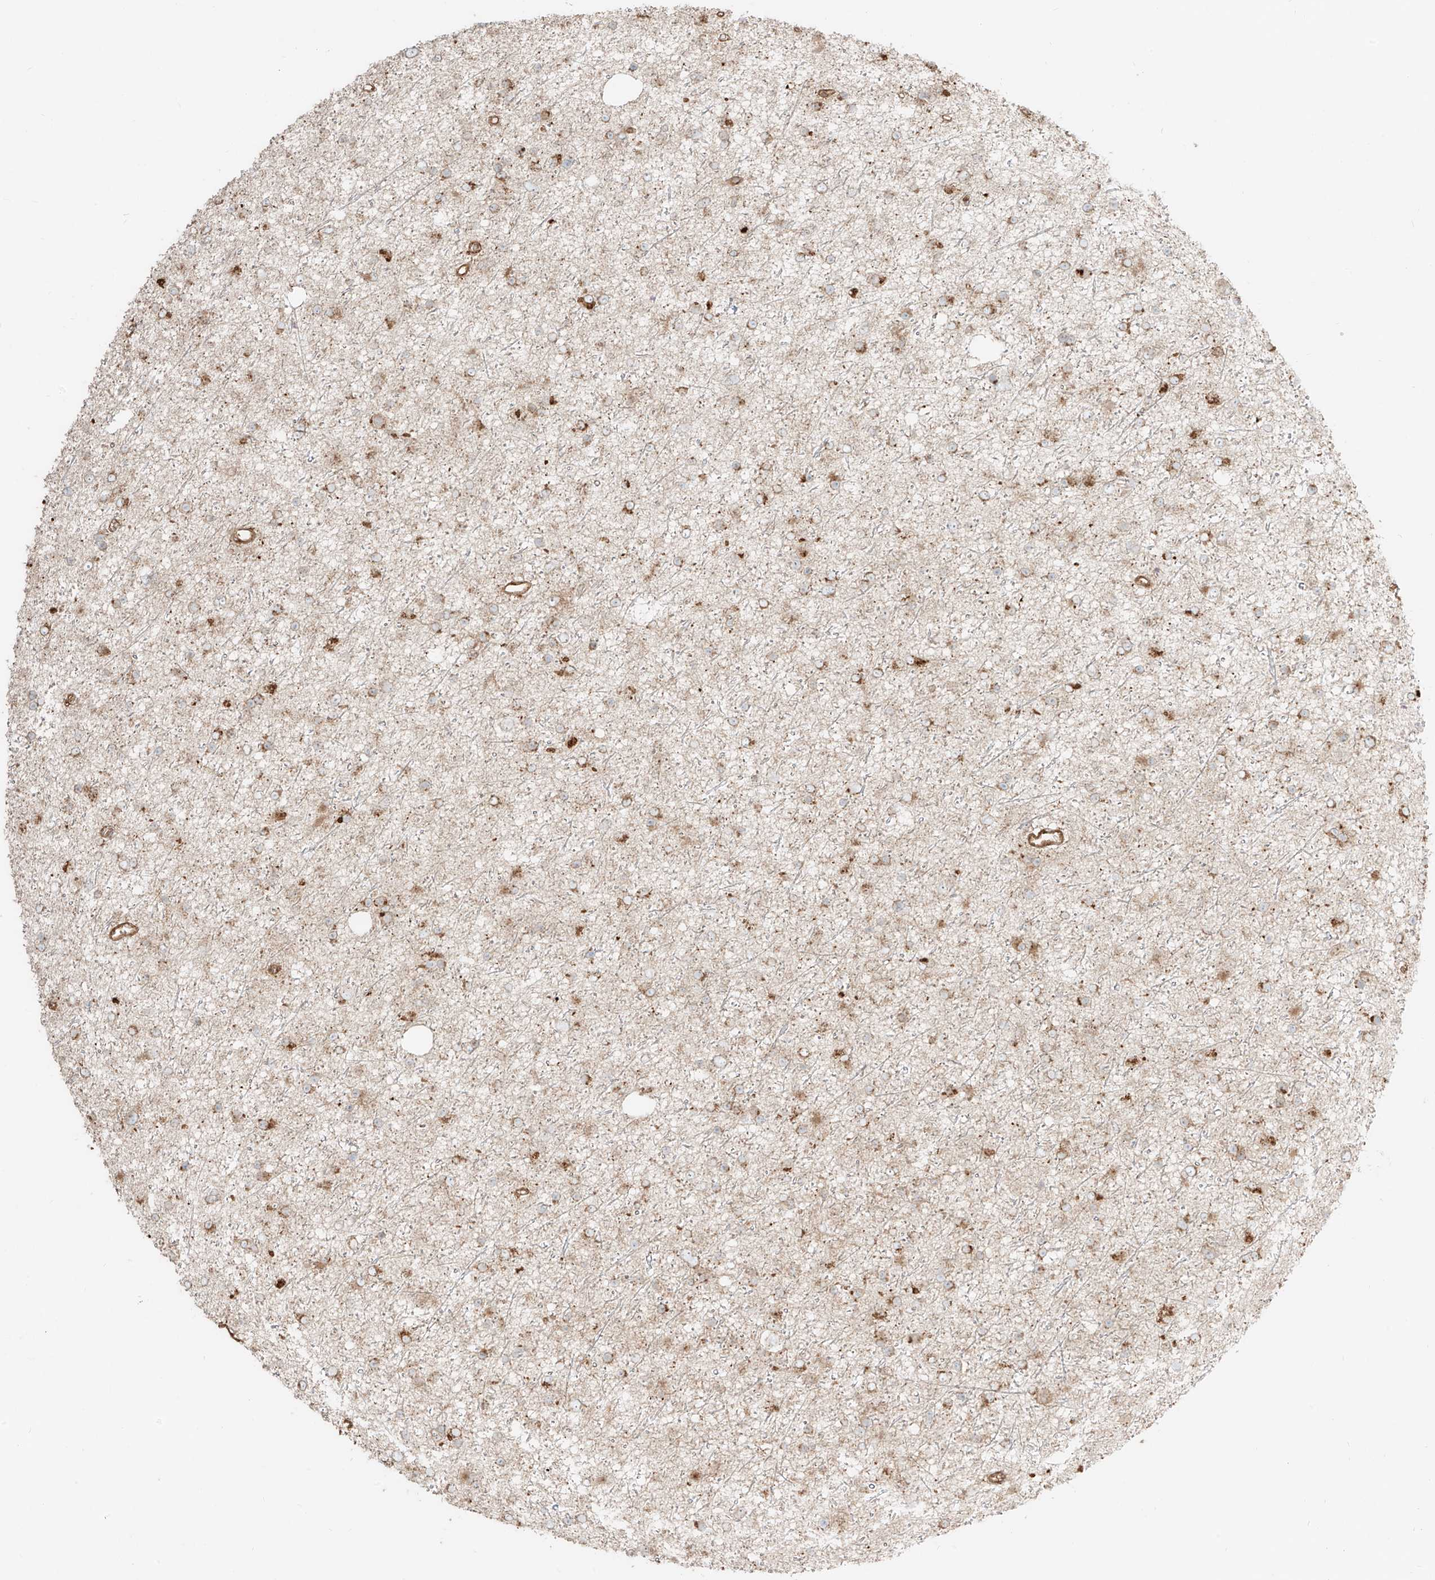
{"staining": {"intensity": "moderate", "quantity": "25%-75%", "location": "cytoplasmic/membranous"}, "tissue": "glioma", "cell_type": "Tumor cells", "image_type": "cancer", "snomed": [{"axis": "morphology", "description": "Glioma, malignant, Low grade"}, {"axis": "topography", "description": "Cerebral cortex"}], "caption": "Brown immunohistochemical staining in glioma displays moderate cytoplasmic/membranous staining in approximately 25%-75% of tumor cells.", "gene": "CCDC115", "patient": {"sex": "female", "age": 39}}